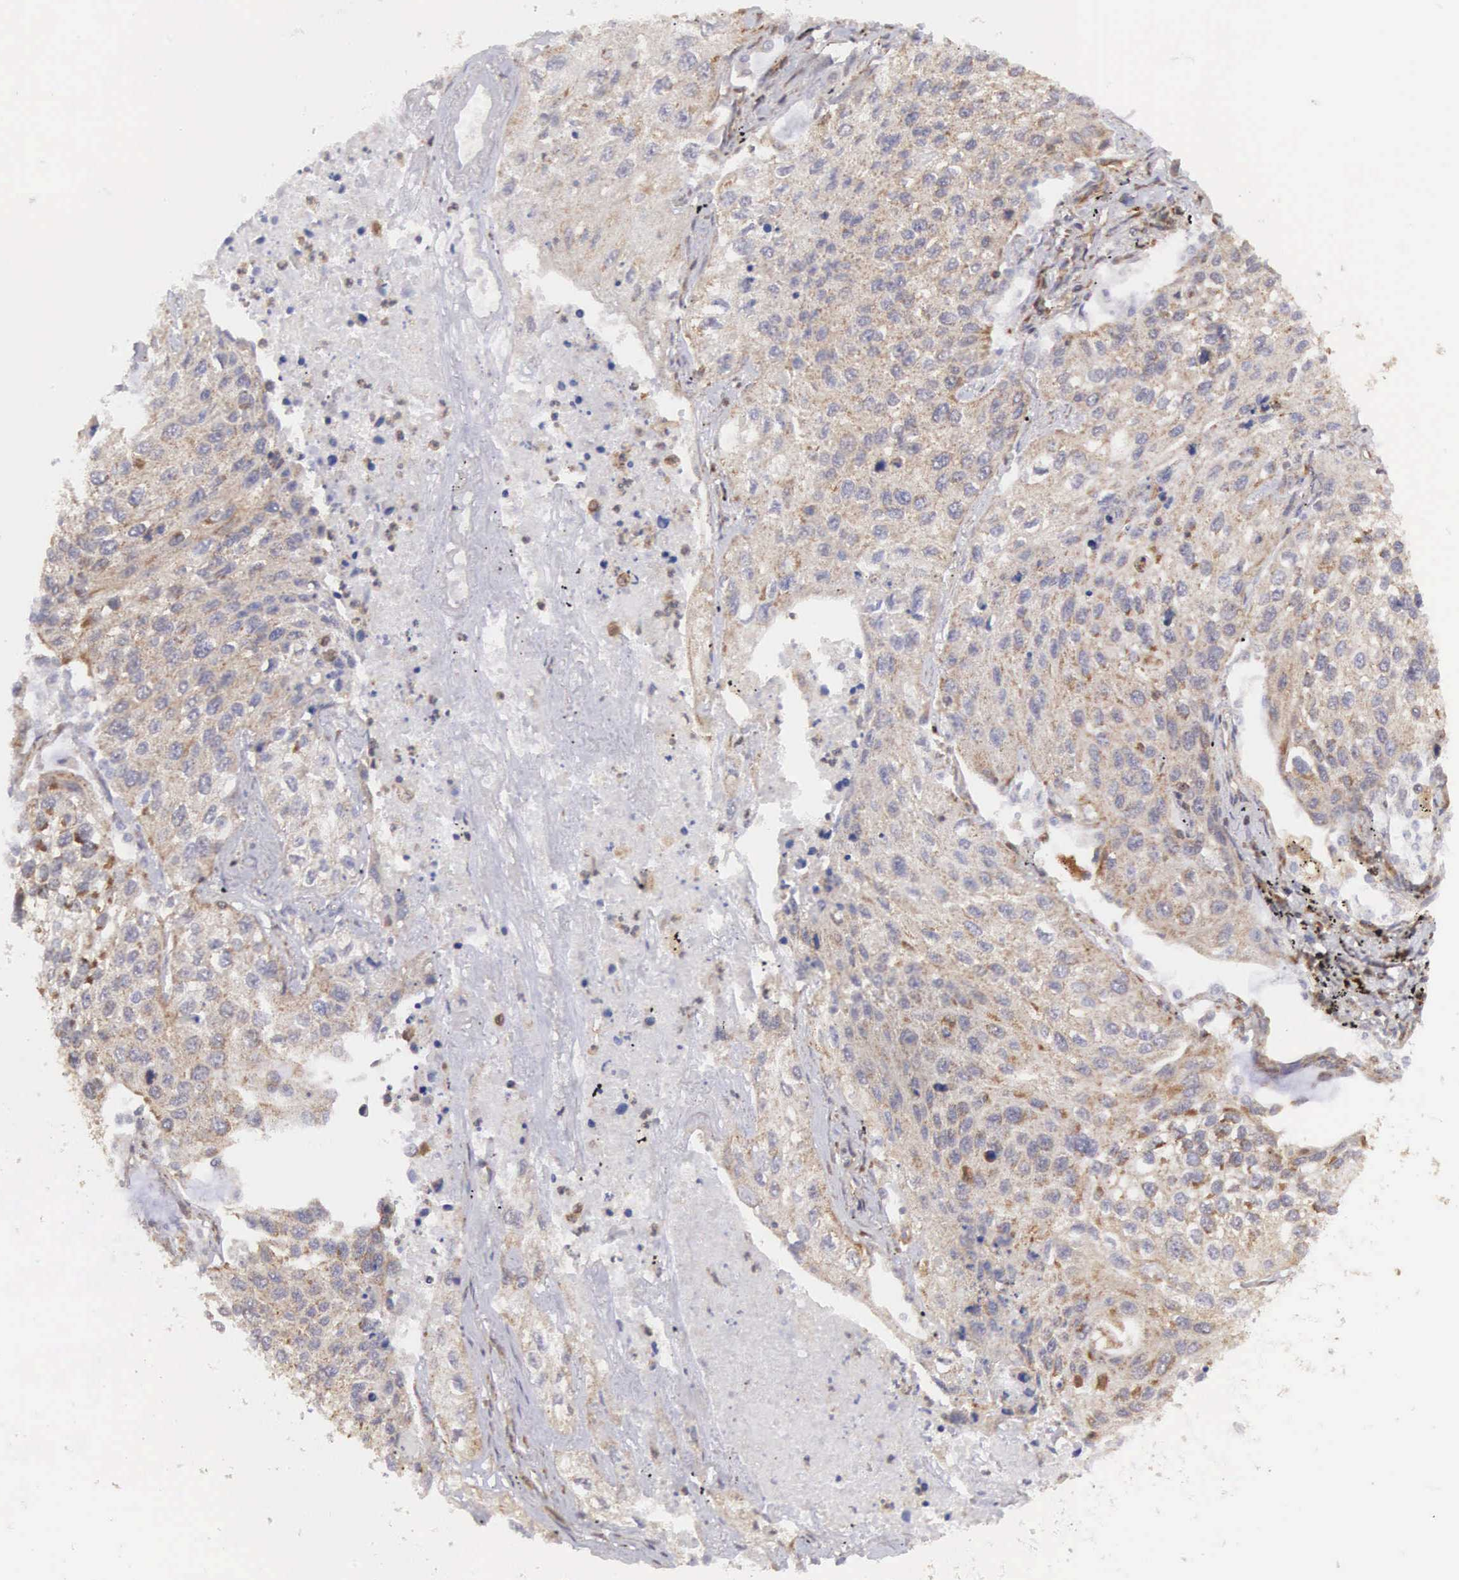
{"staining": {"intensity": "weak", "quantity": ">75%", "location": "cytoplasmic/membranous"}, "tissue": "lung cancer", "cell_type": "Tumor cells", "image_type": "cancer", "snomed": [{"axis": "morphology", "description": "Squamous cell carcinoma, NOS"}, {"axis": "topography", "description": "Lung"}], "caption": "Lung squamous cell carcinoma stained for a protein (brown) shows weak cytoplasmic/membranous positive staining in about >75% of tumor cells.", "gene": "DHRS1", "patient": {"sex": "male", "age": 75}}